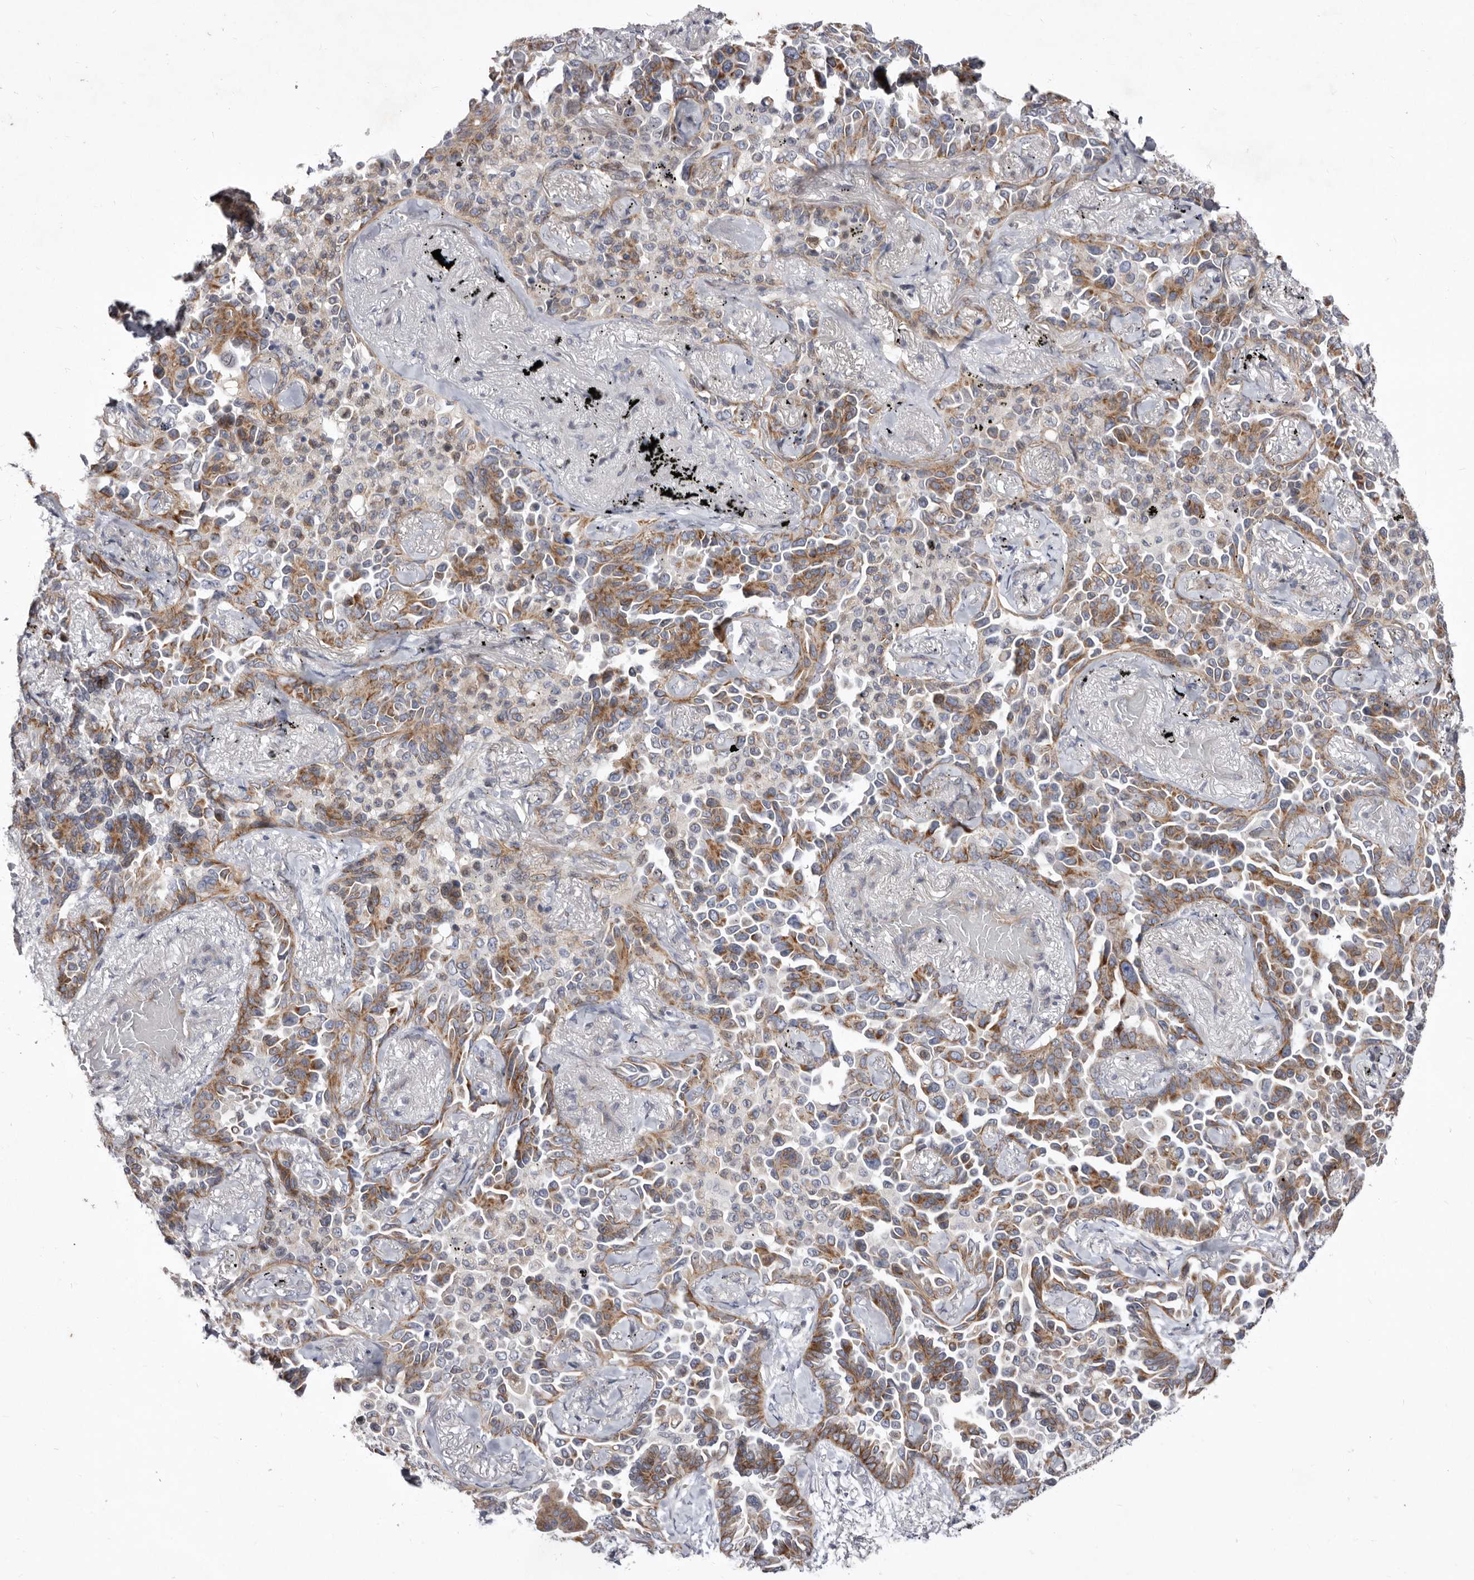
{"staining": {"intensity": "moderate", "quantity": ">75%", "location": "cytoplasmic/membranous"}, "tissue": "lung cancer", "cell_type": "Tumor cells", "image_type": "cancer", "snomed": [{"axis": "morphology", "description": "Adenocarcinoma, NOS"}, {"axis": "topography", "description": "Lung"}], "caption": "Protein expression analysis of human lung cancer reveals moderate cytoplasmic/membranous positivity in about >75% of tumor cells. The staining was performed using DAB (3,3'-diaminobenzidine) to visualize the protein expression in brown, while the nuclei were stained in blue with hematoxylin (Magnification: 20x).", "gene": "TIMM17B", "patient": {"sex": "female", "age": 67}}